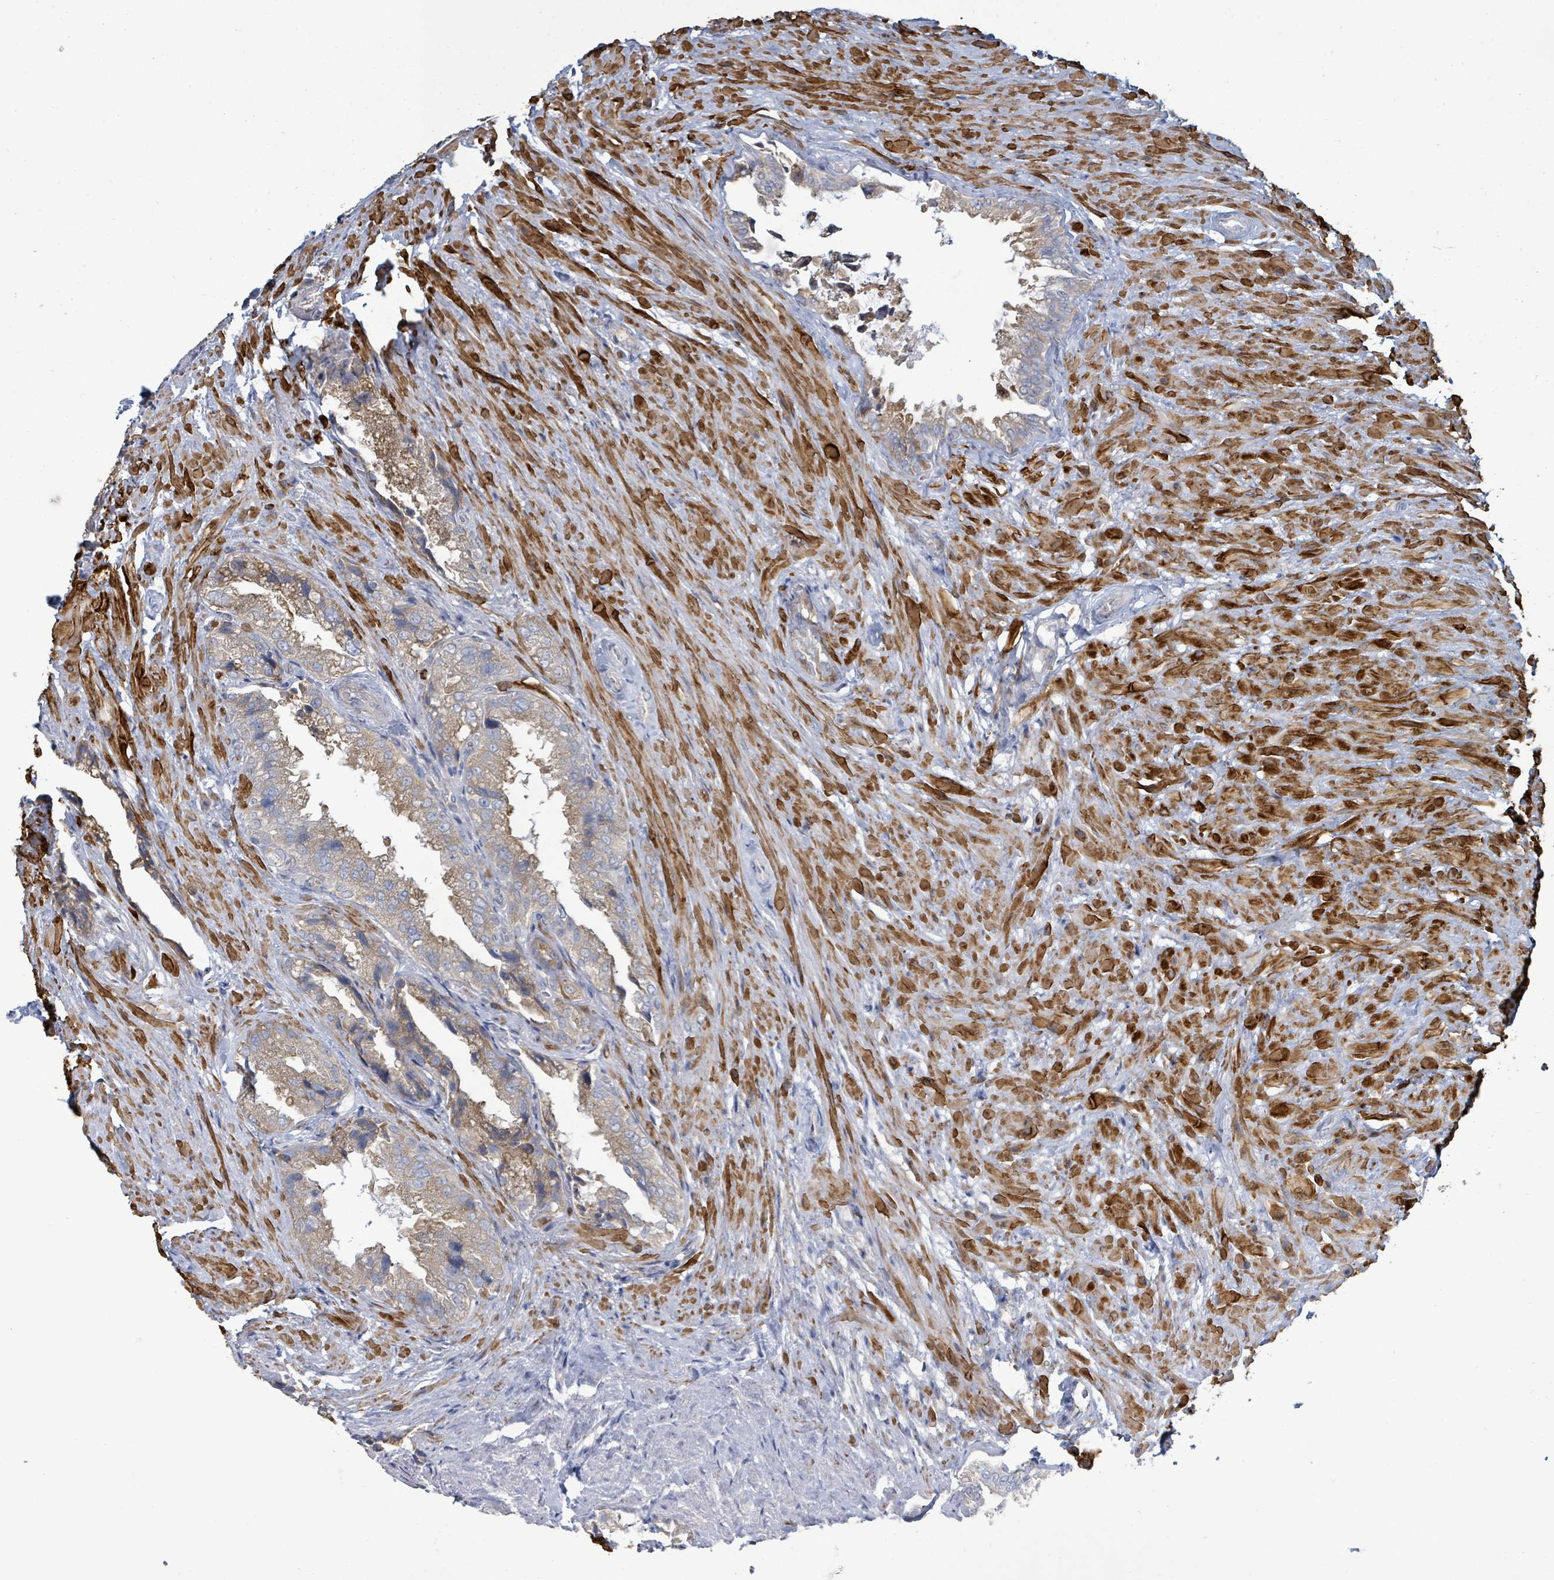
{"staining": {"intensity": "weak", "quantity": "25%-75%", "location": "cytoplasmic/membranous"}, "tissue": "seminal vesicle", "cell_type": "Glandular cells", "image_type": "normal", "snomed": [{"axis": "morphology", "description": "Normal tissue, NOS"}, {"axis": "topography", "description": "Seminal veicle"}, {"axis": "topography", "description": "Peripheral nerve tissue"}], "caption": "IHC (DAB (3,3'-diaminobenzidine)) staining of benign human seminal vesicle reveals weak cytoplasmic/membranous protein staining in approximately 25%-75% of glandular cells. The staining was performed using DAB (3,3'-diaminobenzidine), with brown indicating positive protein expression. Nuclei are stained blue with hematoxylin.", "gene": "SIRPB1", "patient": {"sex": "male", "age": 63}}